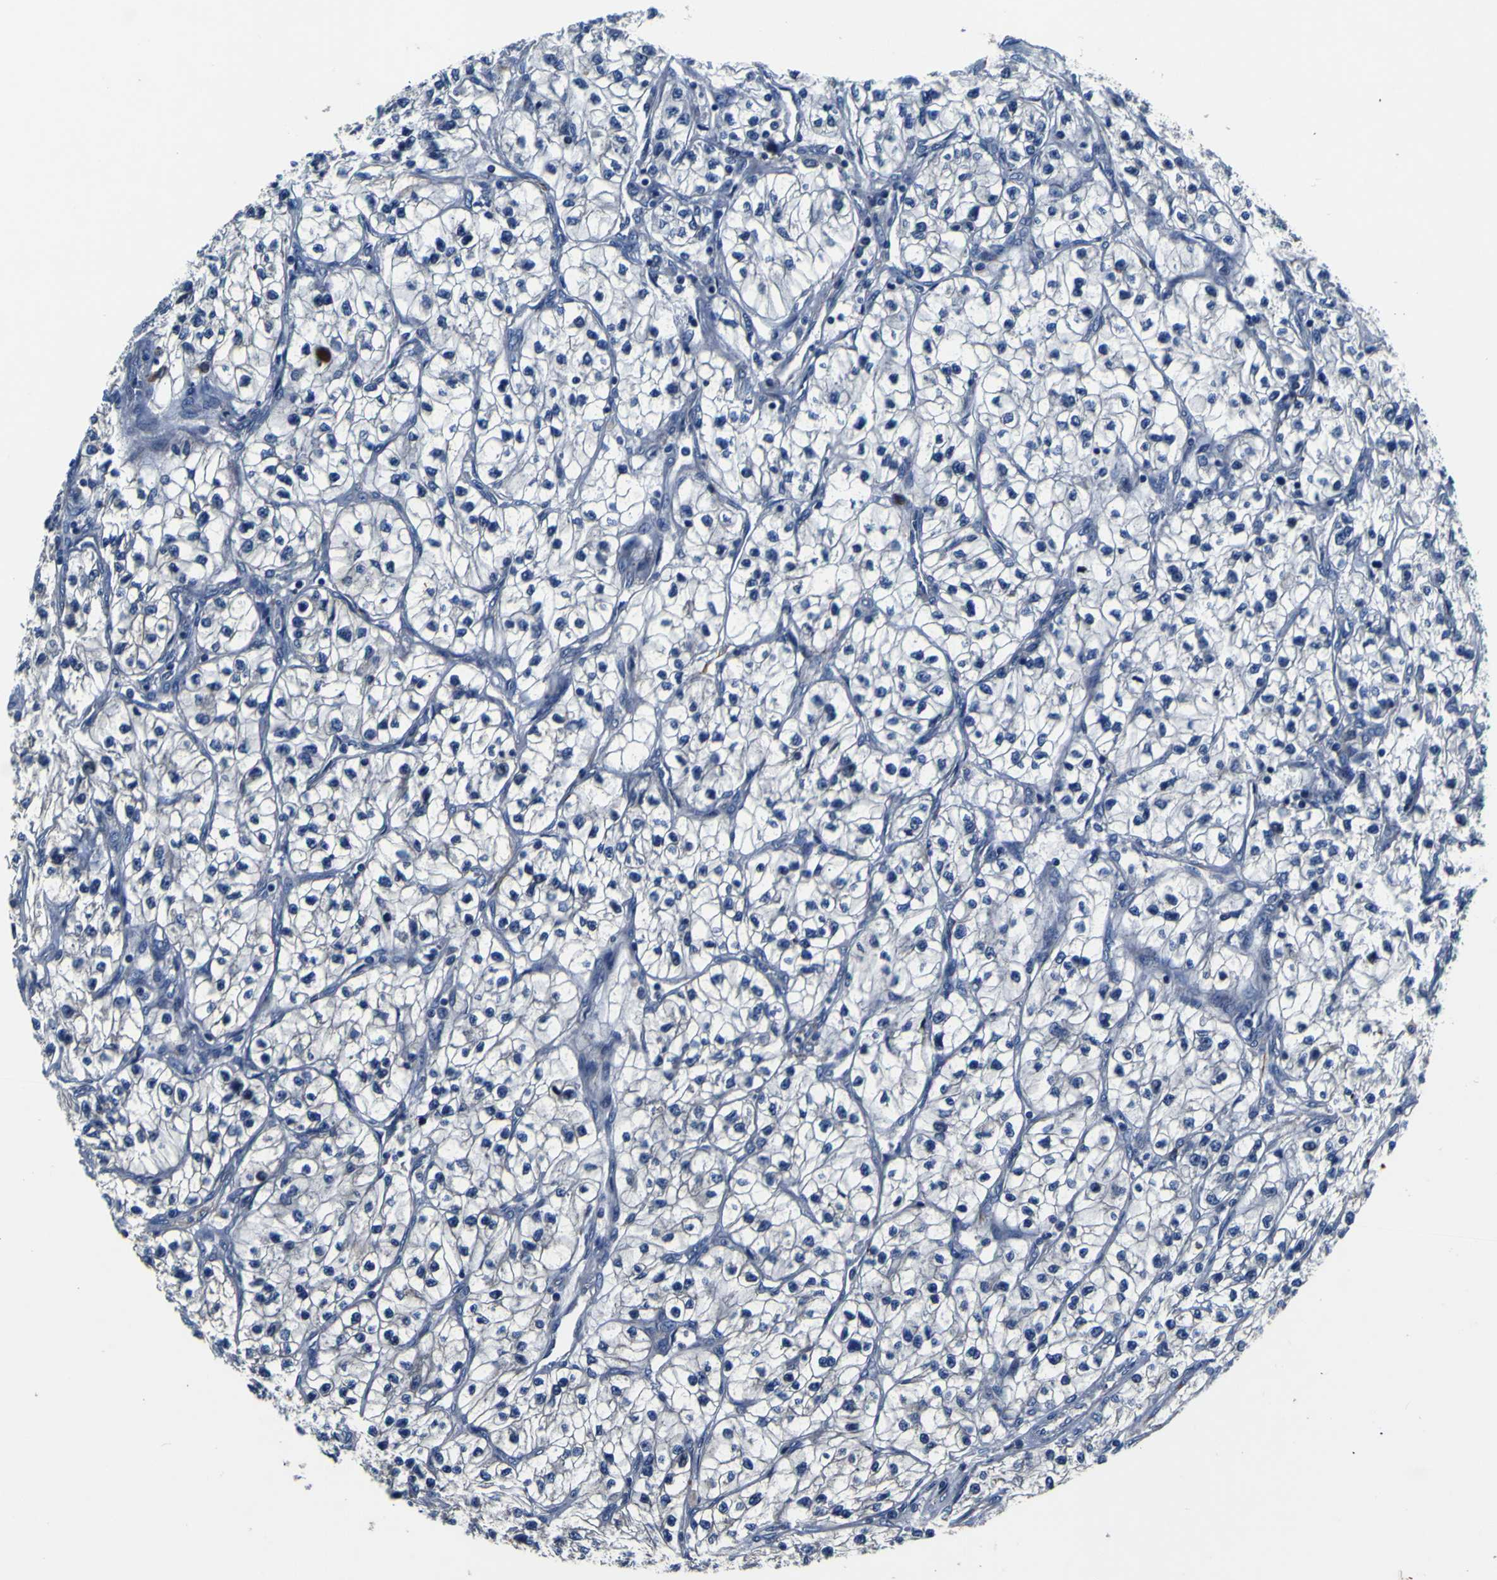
{"staining": {"intensity": "negative", "quantity": "none", "location": "none"}, "tissue": "renal cancer", "cell_type": "Tumor cells", "image_type": "cancer", "snomed": [{"axis": "morphology", "description": "Adenocarcinoma, NOS"}, {"axis": "topography", "description": "Kidney"}], "caption": "DAB immunohistochemical staining of renal adenocarcinoma displays no significant staining in tumor cells. (Stains: DAB (3,3'-diaminobenzidine) immunohistochemistry with hematoxylin counter stain, Microscopy: brightfield microscopy at high magnification).", "gene": "AGAP3", "patient": {"sex": "female", "age": 57}}